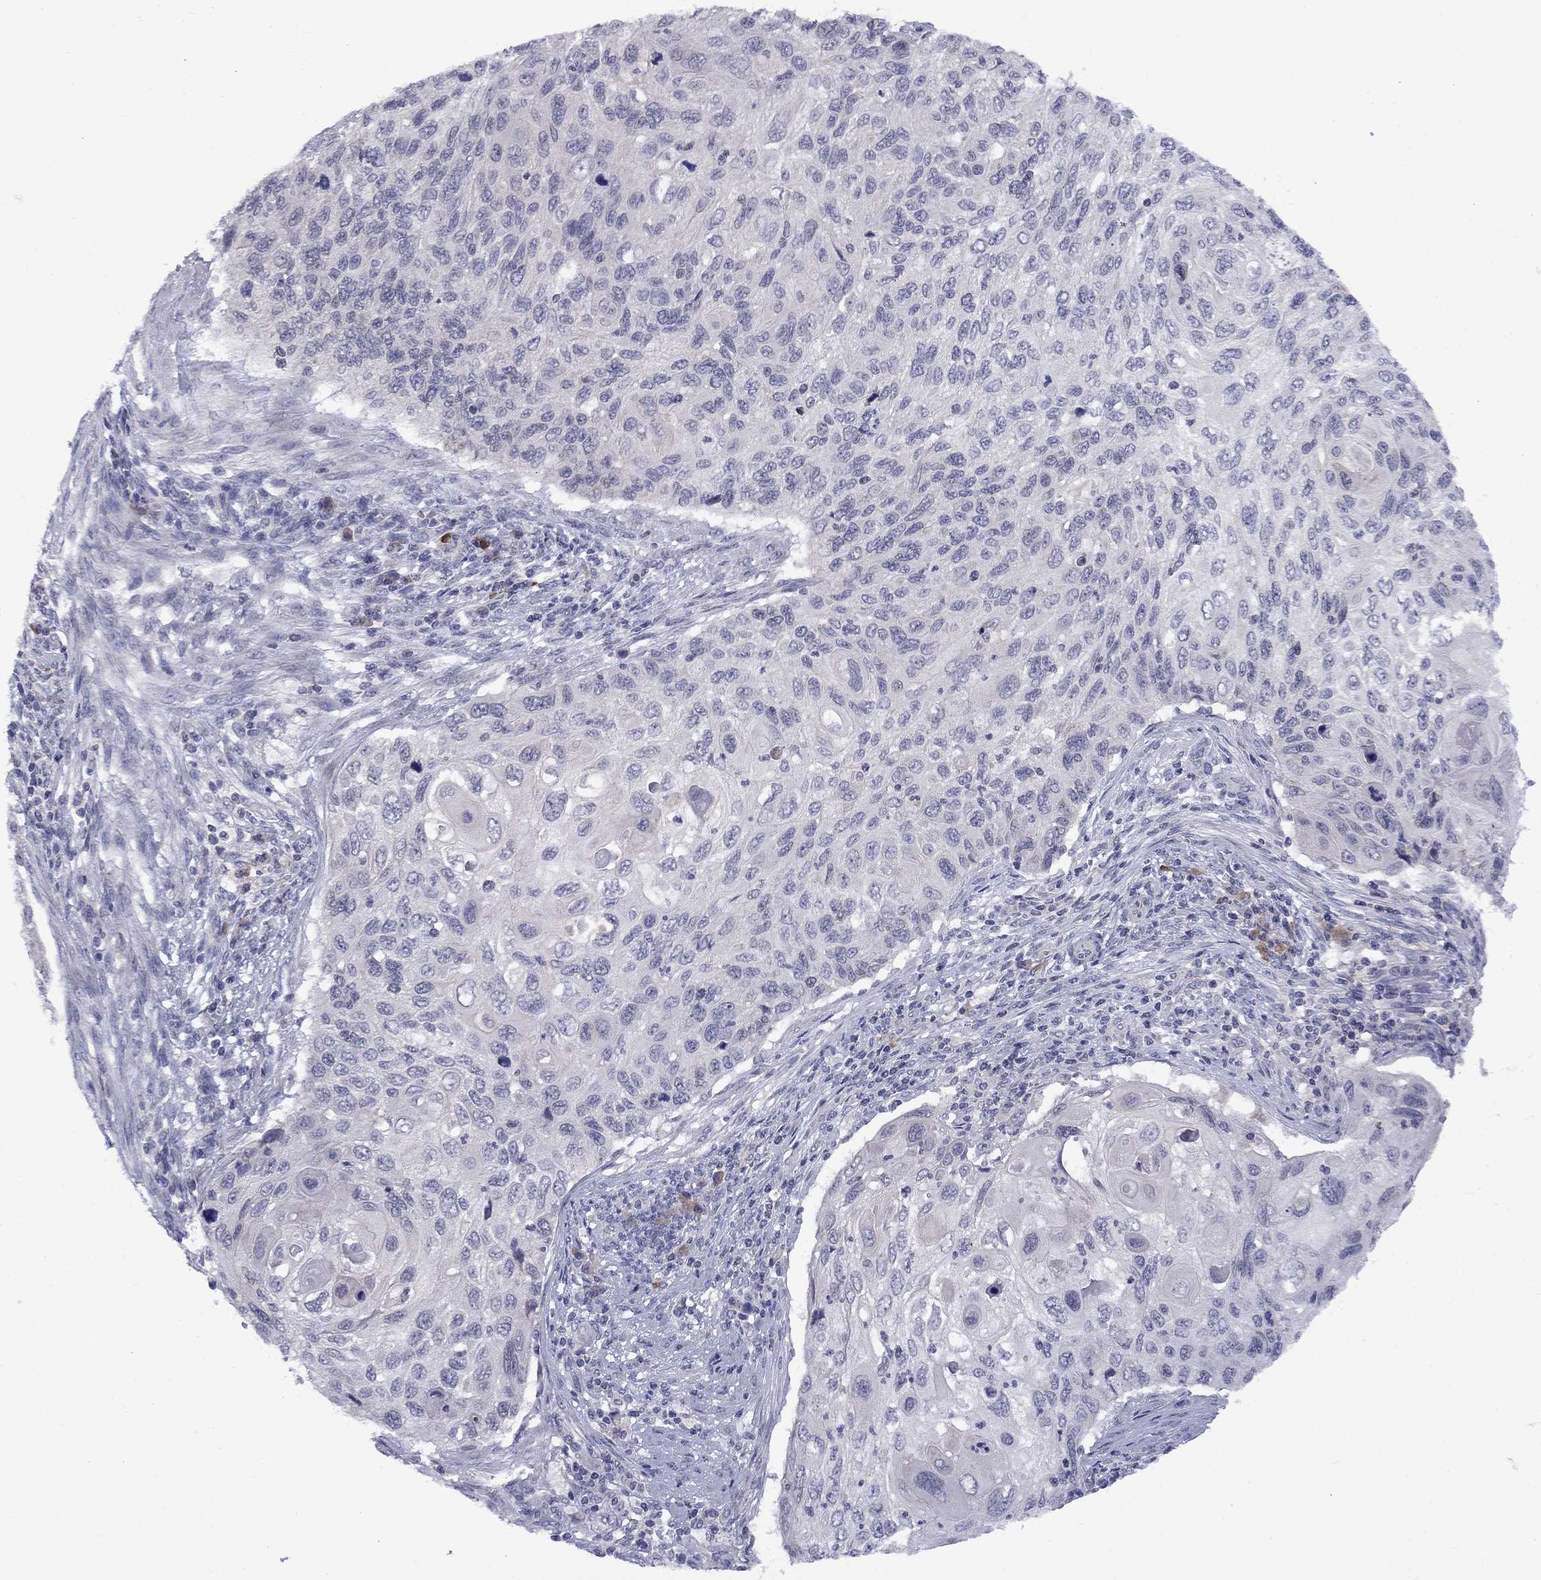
{"staining": {"intensity": "negative", "quantity": "none", "location": "none"}, "tissue": "cervical cancer", "cell_type": "Tumor cells", "image_type": "cancer", "snomed": [{"axis": "morphology", "description": "Squamous cell carcinoma, NOS"}, {"axis": "topography", "description": "Cervix"}], "caption": "This photomicrograph is of cervical squamous cell carcinoma stained with IHC to label a protein in brown with the nuclei are counter-stained blue. There is no positivity in tumor cells.", "gene": "CACNA1A", "patient": {"sex": "female", "age": 70}}